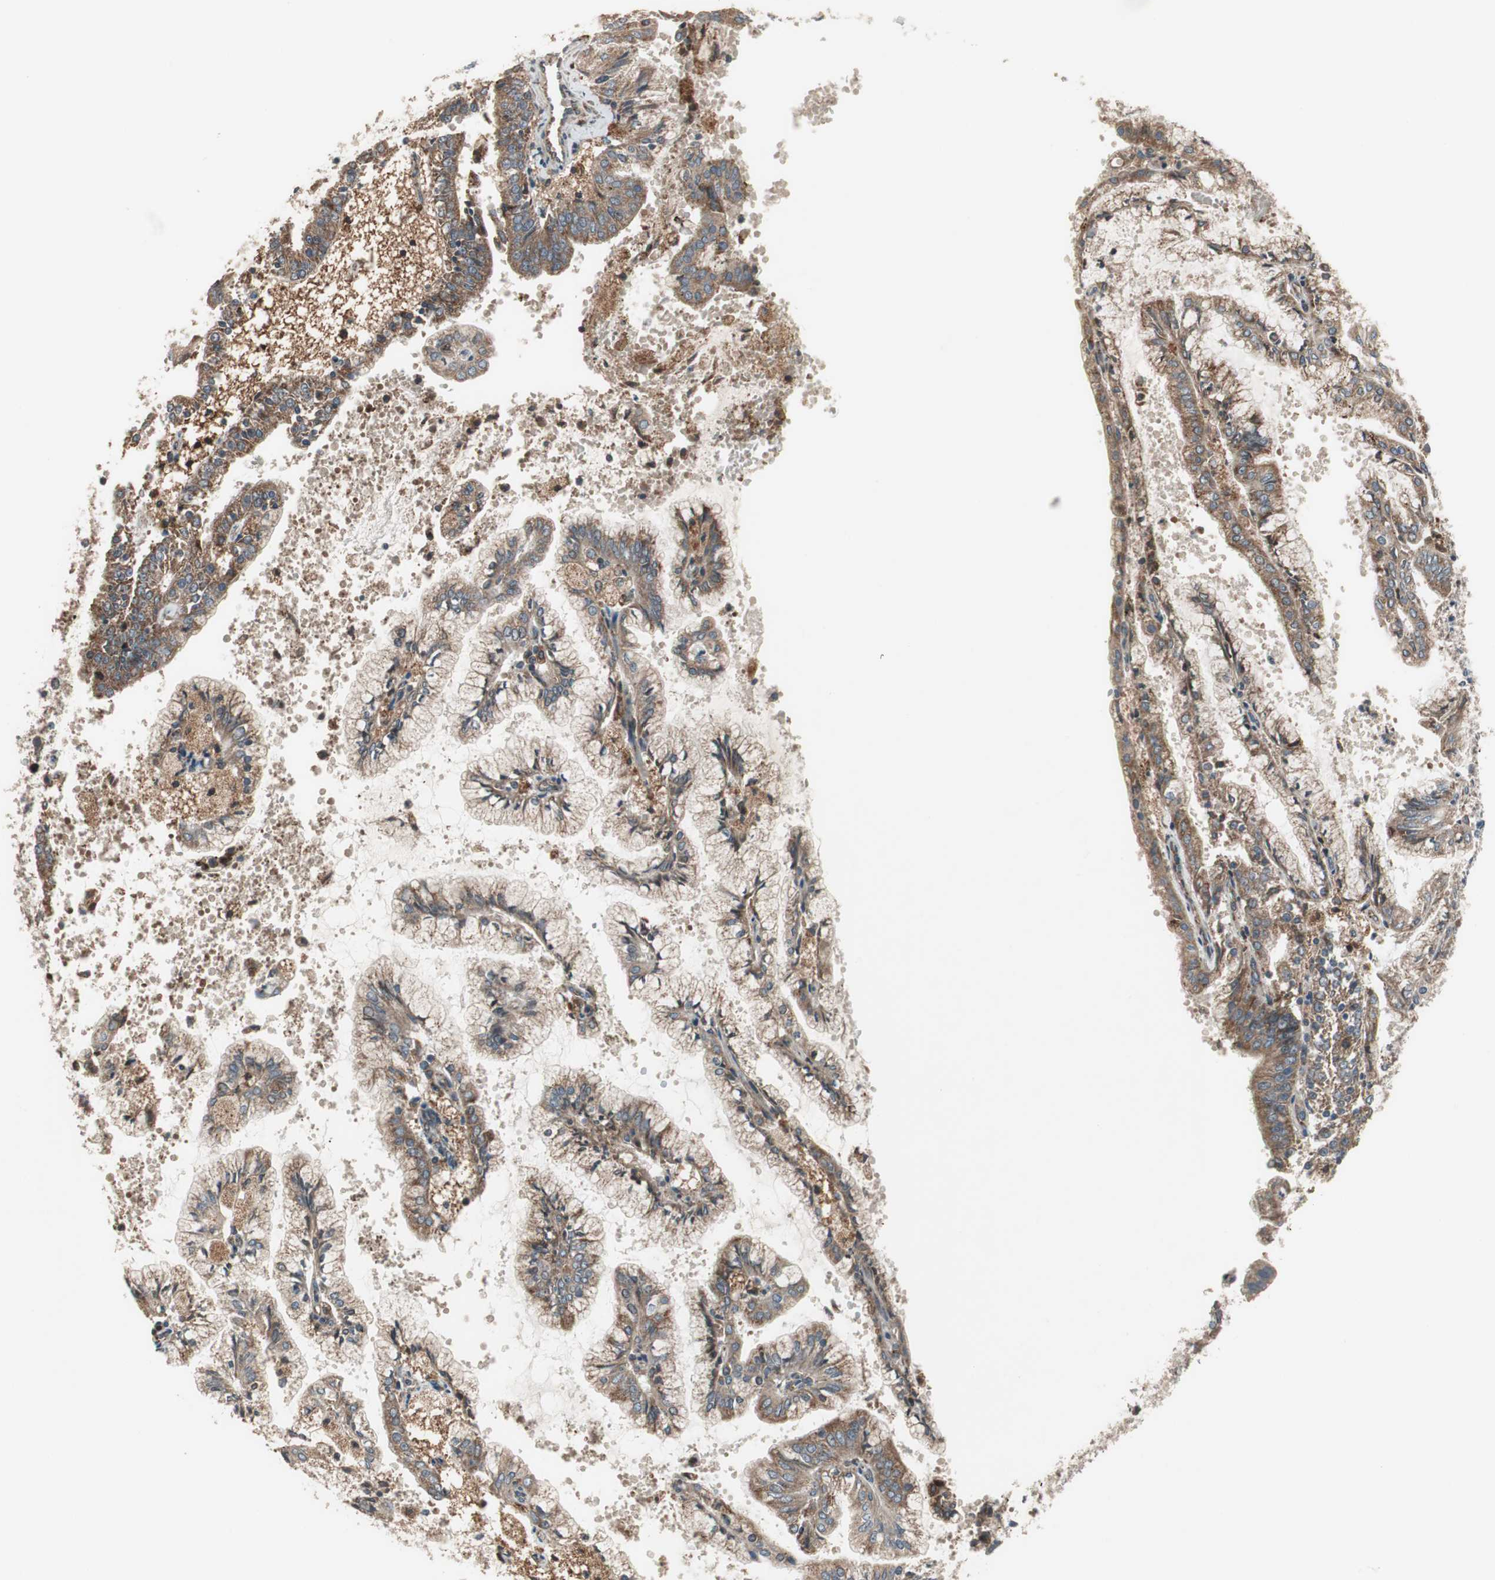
{"staining": {"intensity": "moderate", "quantity": "25%-75%", "location": "cytoplasmic/membranous"}, "tissue": "endometrial cancer", "cell_type": "Tumor cells", "image_type": "cancer", "snomed": [{"axis": "morphology", "description": "Adenocarcinoma, NOS"}, {"axis": "topography", "description": "Endometrium"}], "caption": "The immunohistochemical stain shows moderate cytoplasmic/membranous expression in tumor cells of endometrial cancer (adenocarcinoma) tissue.", "gene": "SFRP1", "patient": {"sex": "female", "age": 63}}